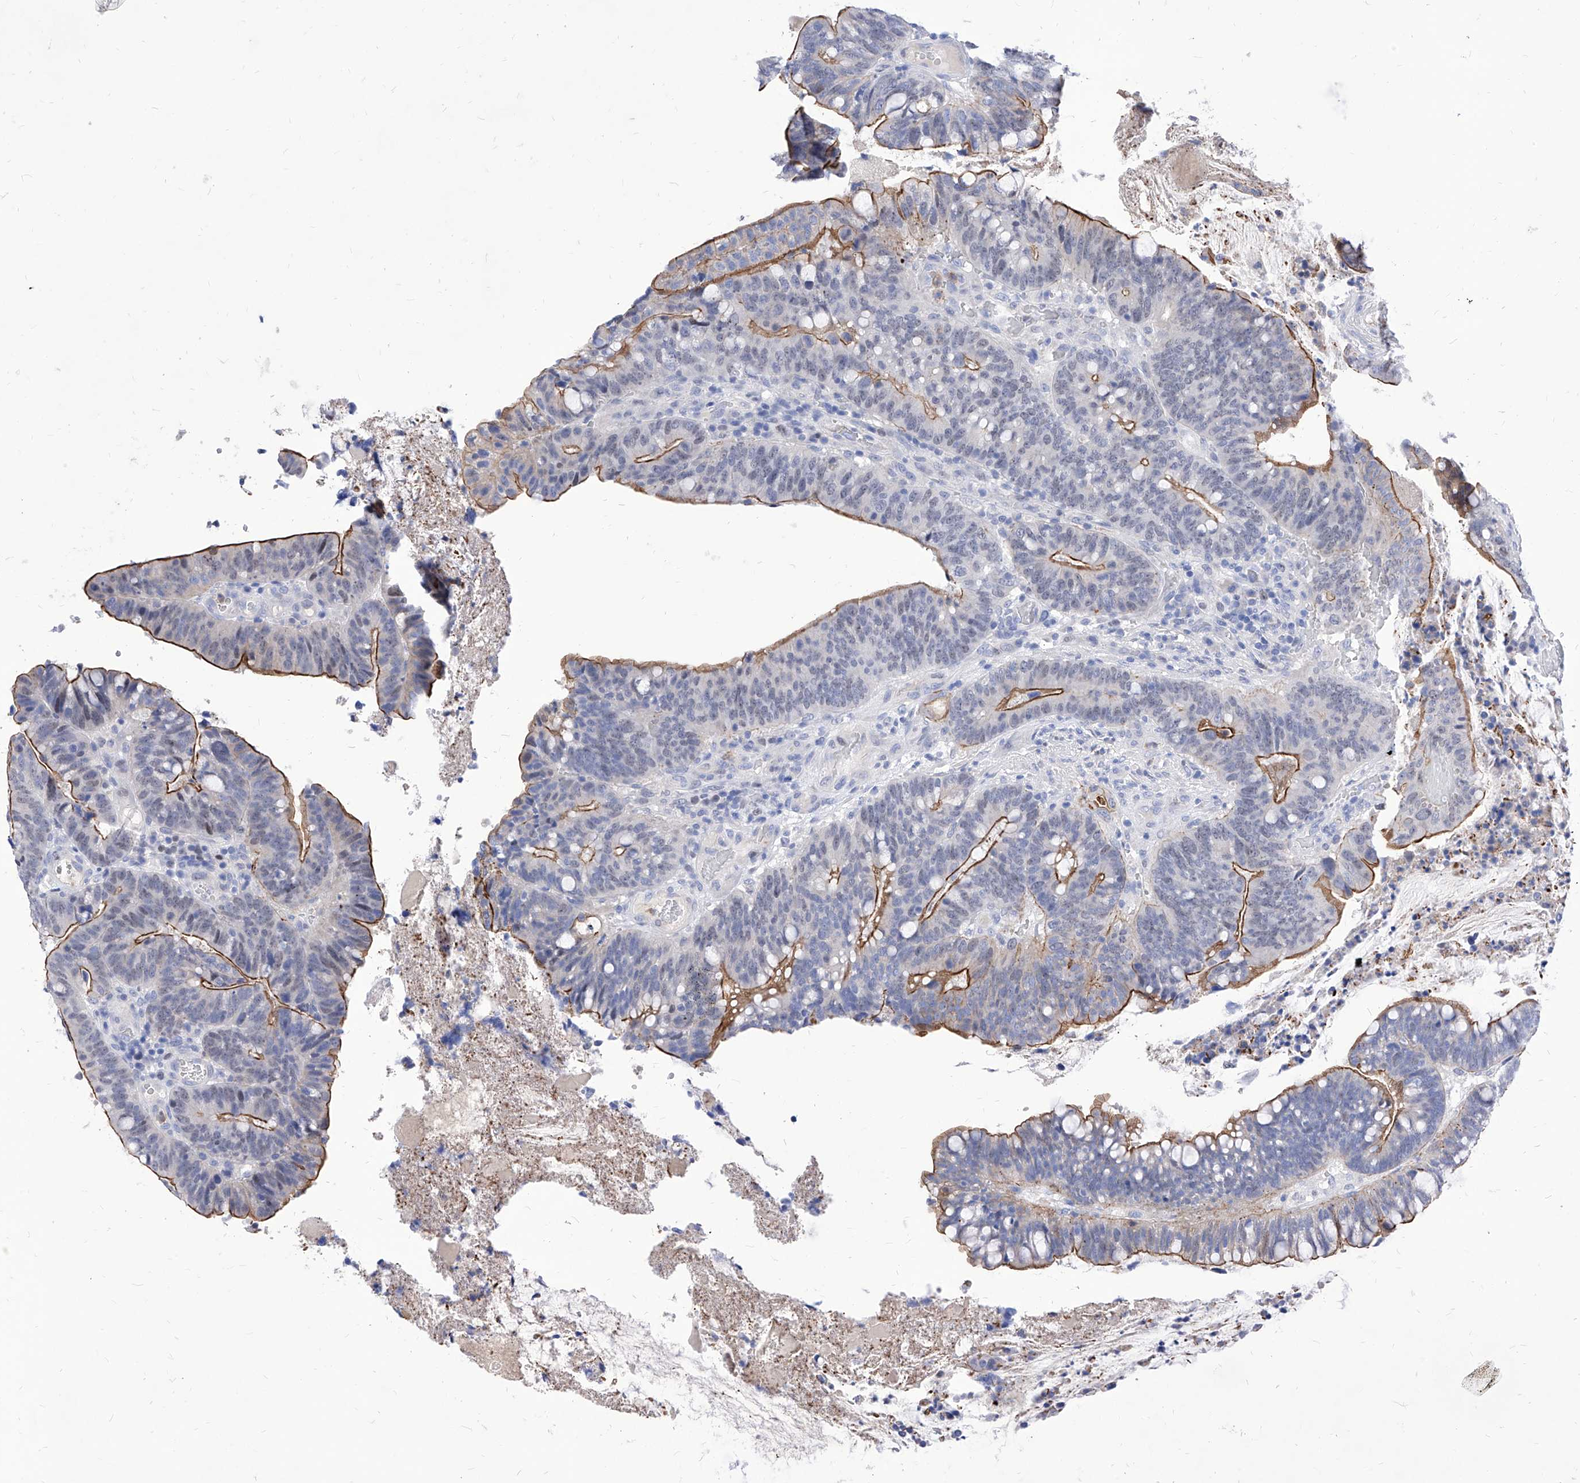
{"staining": {"intensity": "strong", "quantity": "25%-75%", "location": "cytoplasmic/membranous"}, "tissue": "colorectal cancer", "cell_type": "Tumor cells", "image_type": "cancer", "snomed": [{"axis": "morphology", "description": "Adenocarcinoma, NOS"}, {"axis": "topography", "description": "Colon"}], "caption": "Protein staining by immunohistochemistry (IHC) displays strong cytoplasmic/membranous staining in about 25%-75% of tumor cells in colorectal cancer.", "gene": "VAX1", "patient": {"sex": "female", "age": 66}}